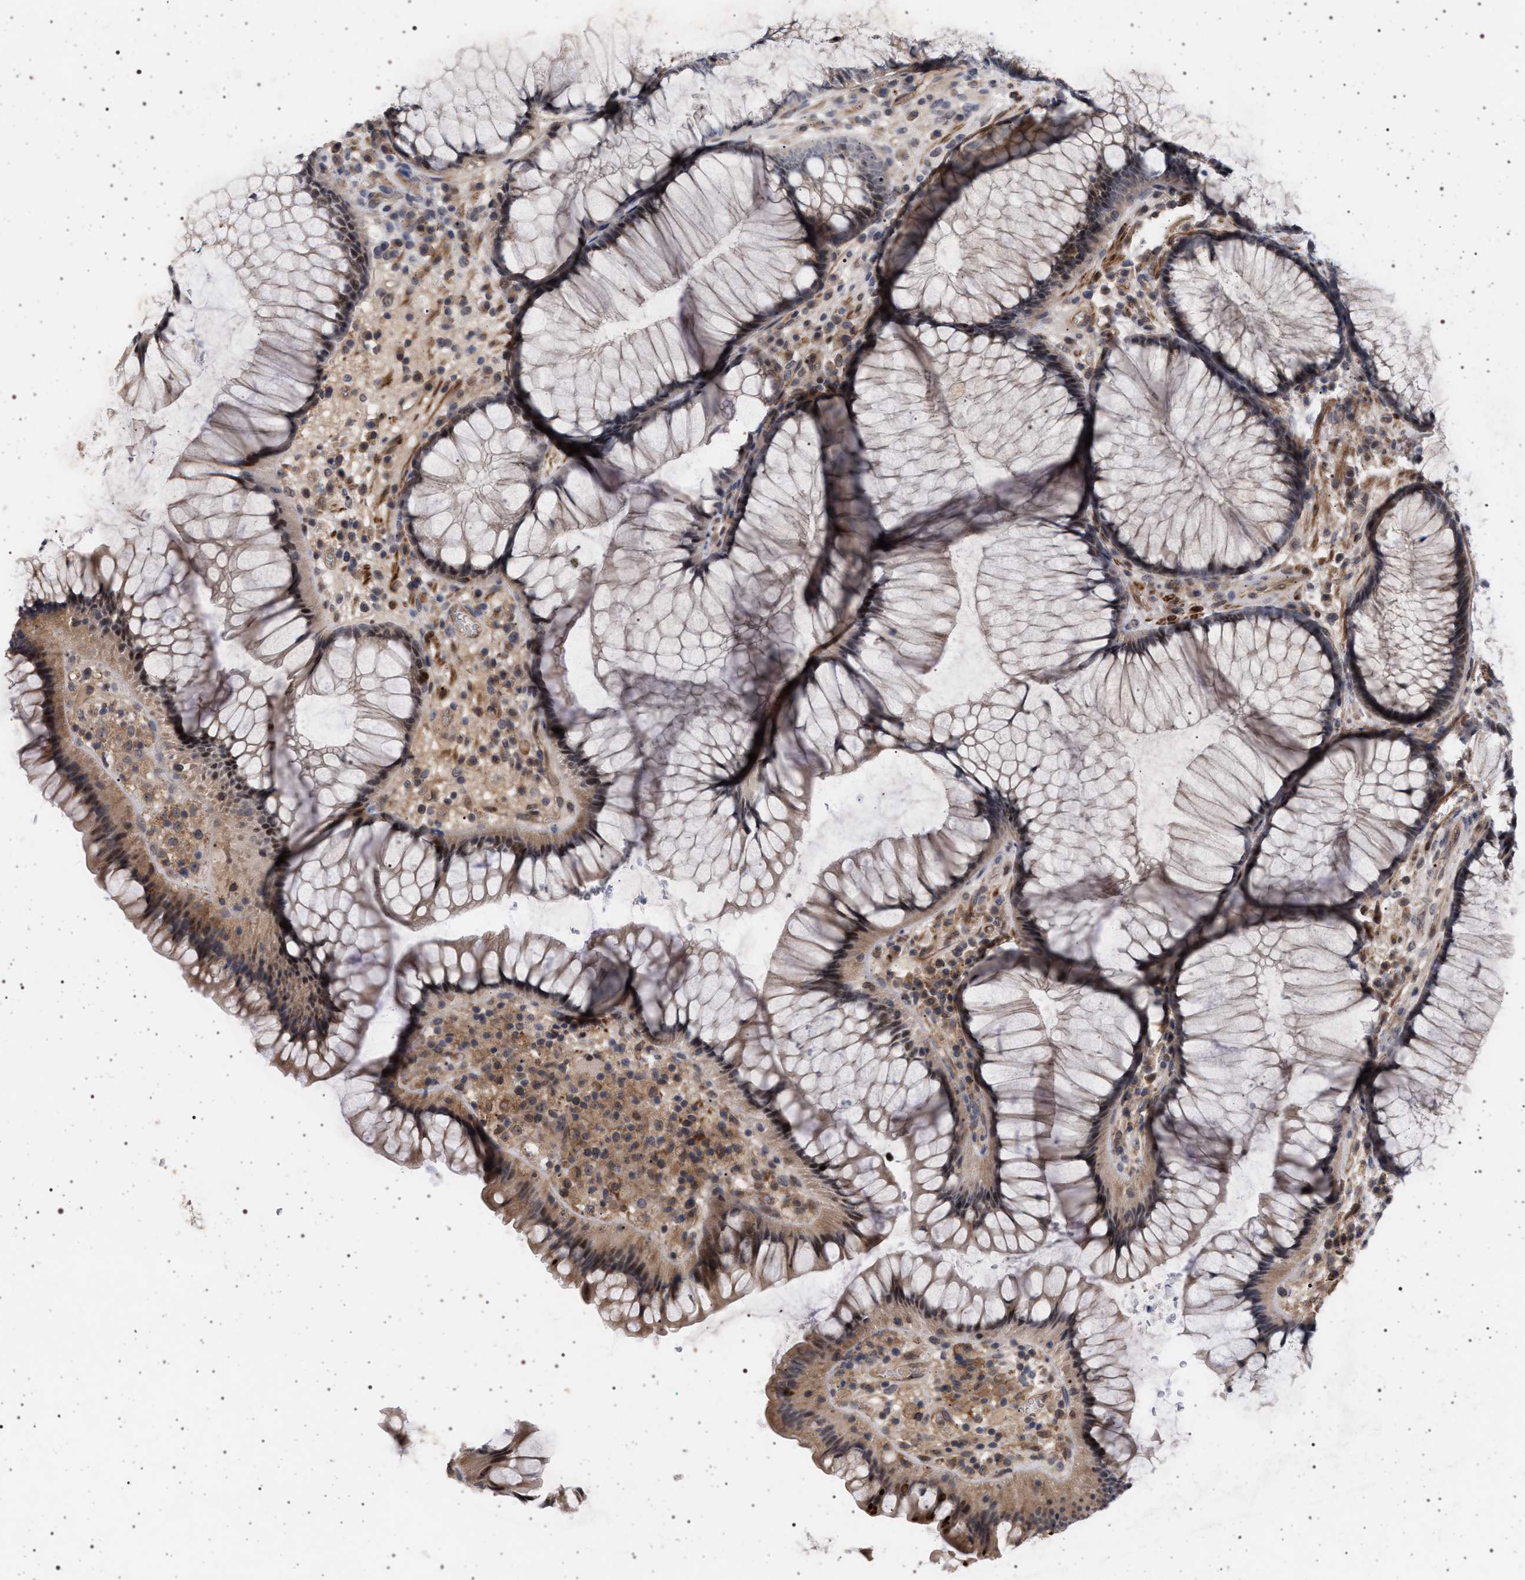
{"staining": {"intensity": "moderate", "quantity": "25%-75%", "location": "cytoplasmic/membranous,nuclear"}, "tissue": "rectum", "cell_type": "Glandular cells", "image_type": "normal", "snomed": [{"axis": "morphology", "description": "Normal tissue, NOS"}, {"axis": "topography", "description": "Rectum"}], "caption": "Unremarkable rectum was stained to show a protein in brown. There is medium levels of moderate cytoplasmic/membranous,nuclear staining in approximately 25%-75% of glandular cells.", "gene": "RBM48", "patient": {"sex": "male", "age": 51}}